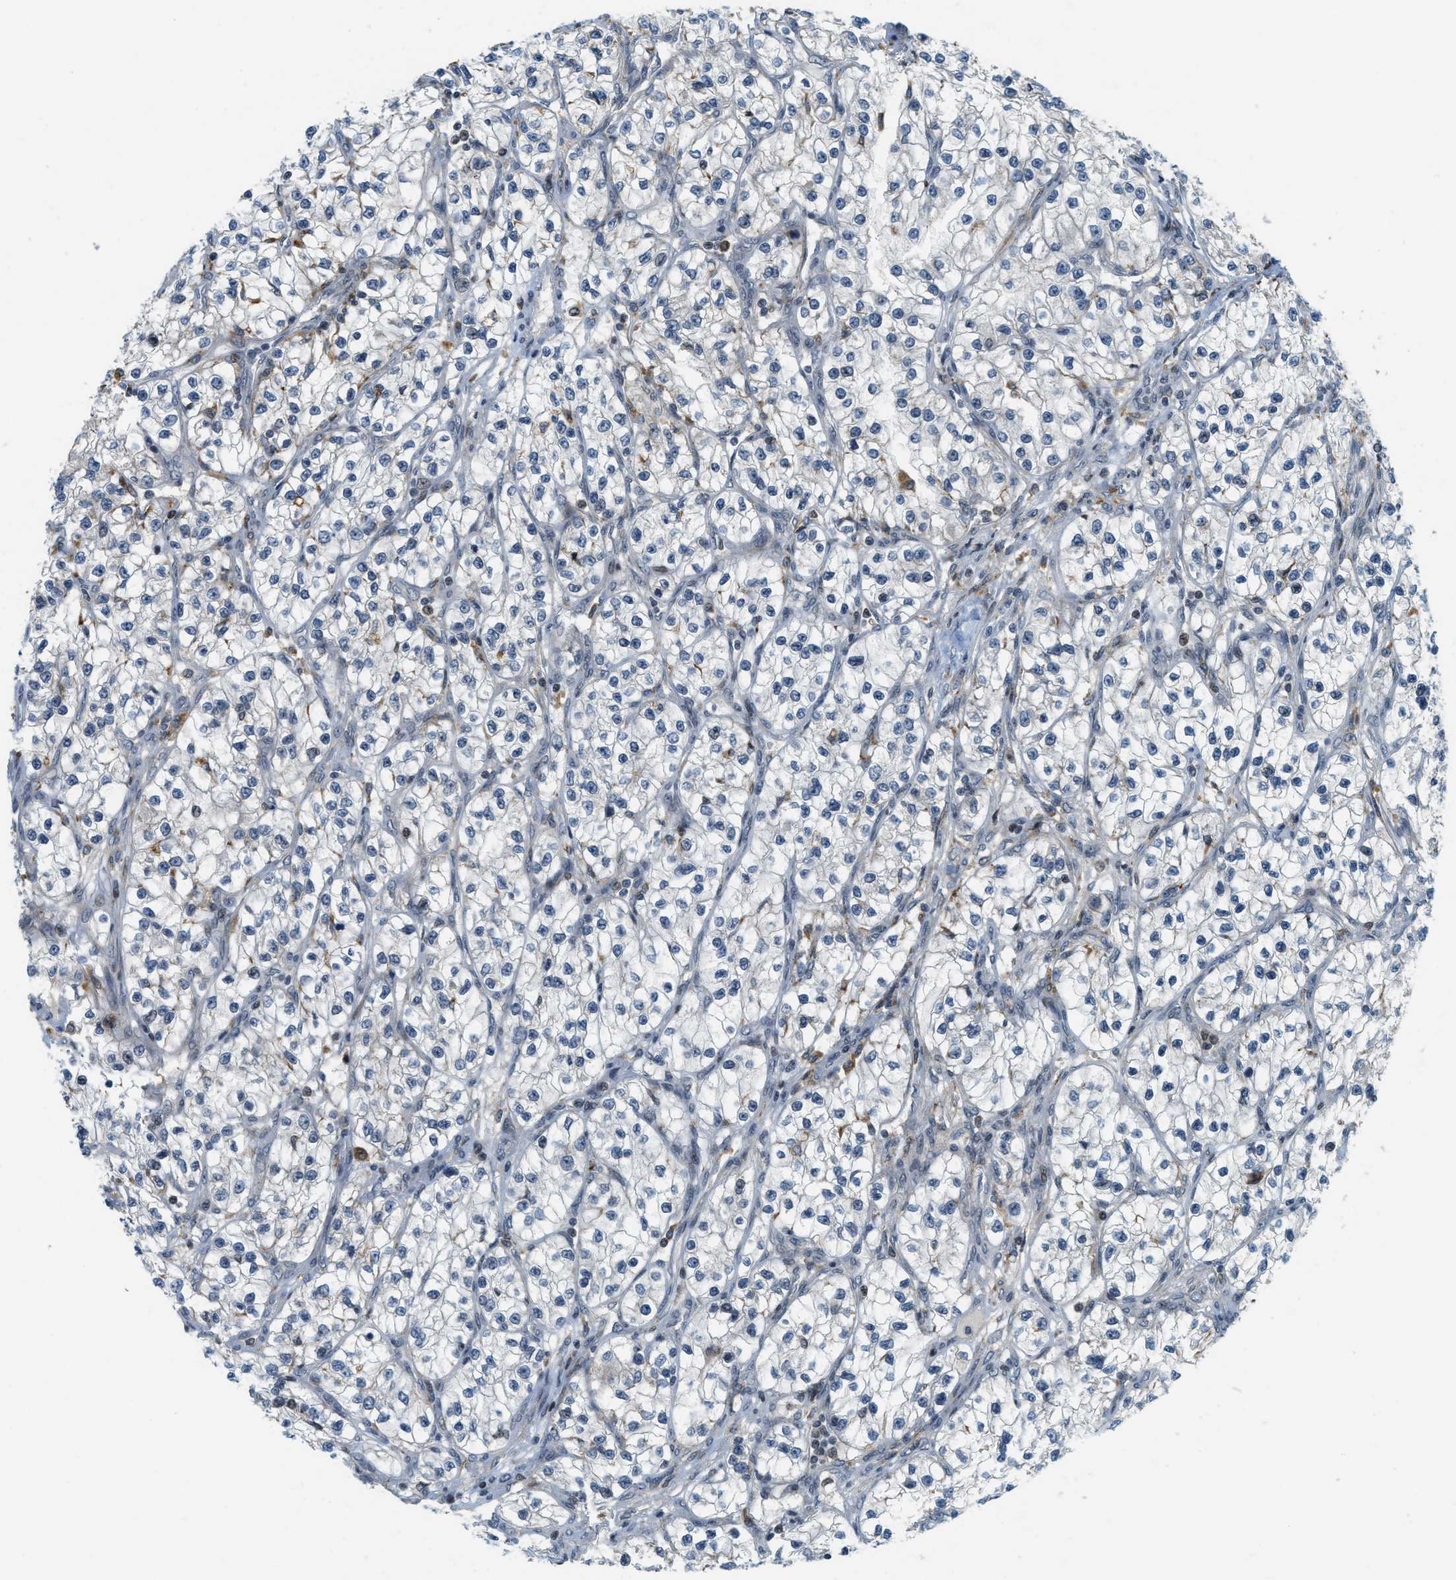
{"staining": {"intensity": "negative", "quantity": "none", "location": "none"}, "tissue": "renal cancer", "cell_type": "Tumor cells", "image_type": "cancer", "snomed": [{"axis": "morphology", "description": "Adenocarcinoma, NOS"}, {"axis": "topography", "description": "Kidney"}], "caption": "Renal cancer (adenocarcinoma) stained for a protein using immunohistochemistry (IHC) demonstrates no expression tumor cells.", "gene": "ING1", "patient": {"sex": "female", "age": 57}}